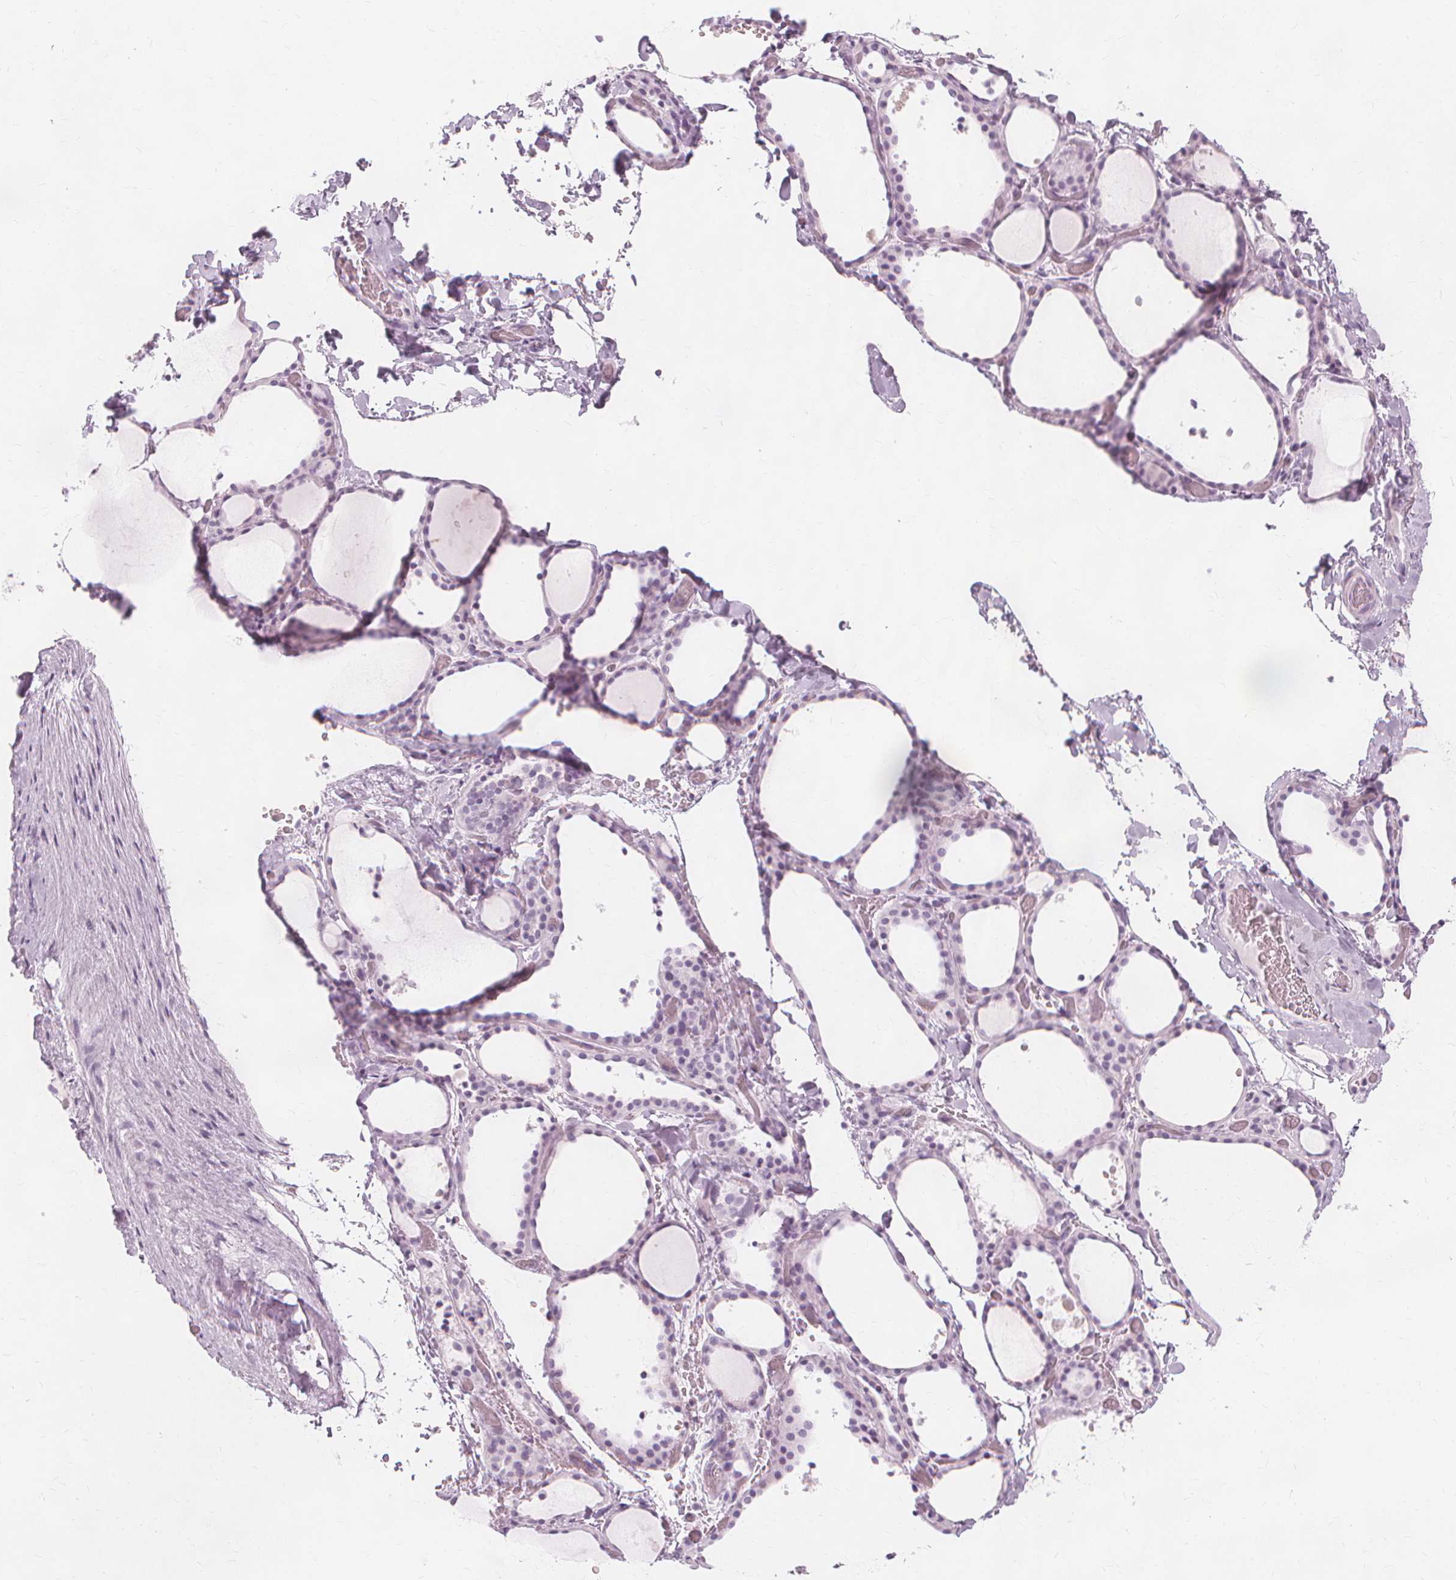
{"staining": {"intensity": "negative", "quantity": "none", "location": "none"}, "tissue": "thyroid gland", "cell_type": "Glandular cells", "image_type": "normal", "snomed": [{"axis": "morphology", "description": "Normal tissue, NOS"}, {"axis": "topography", "description": "Thyroid gland"}], "caption": "Human thyroid gland stained for a protein using immunohistochemistry demonstrates no positivity in glandular cells.", "gene": "TFF1", "patient": {"sex": "female", "age": 36}}